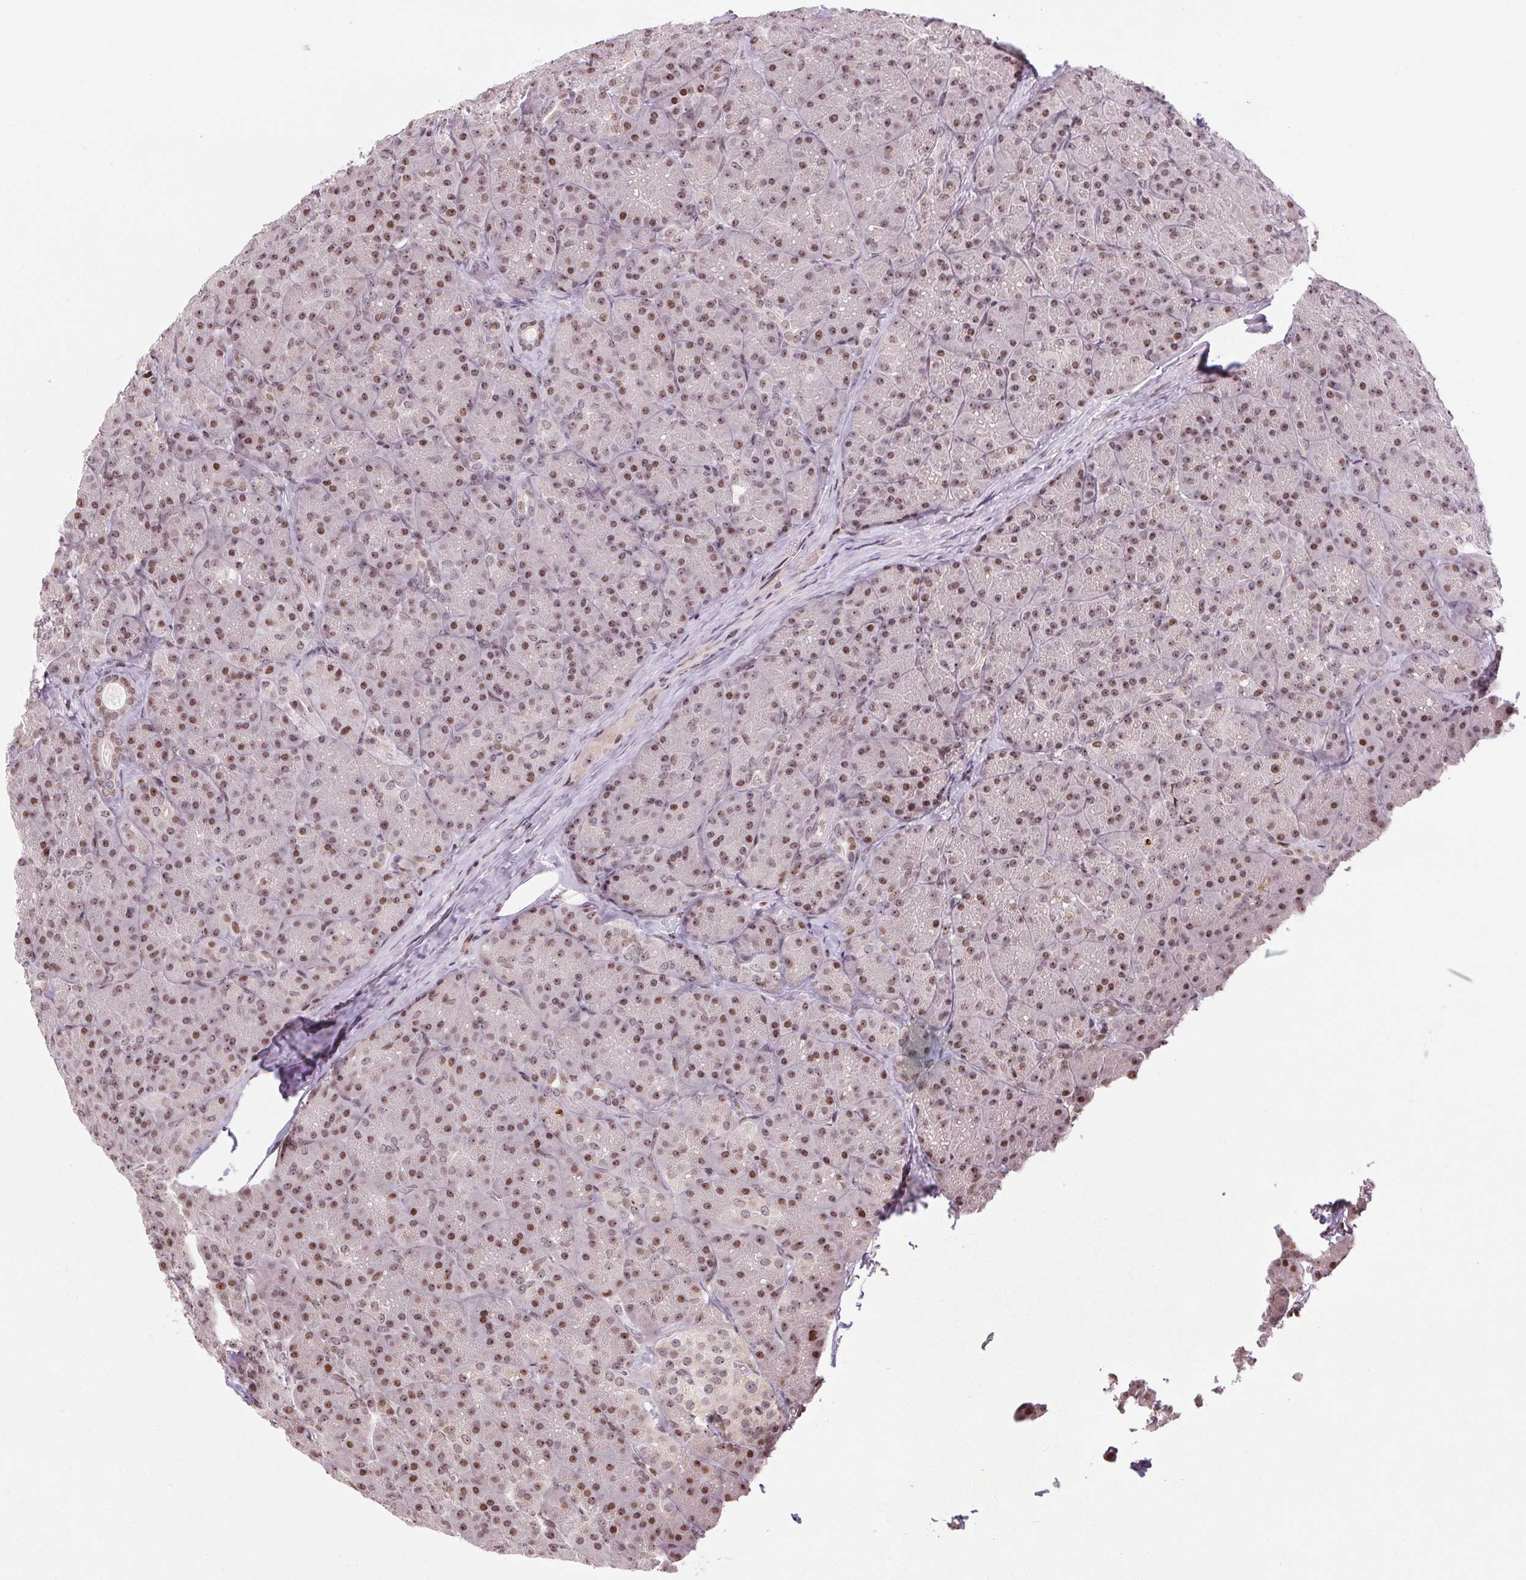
{"staining": {"intensity": "moderate", "quantity": ">75%", "location": "nuclear"}, "tissue": "pancreas", "cell_type": "Exocrine glandular cells", "image_type": "normal", "snomed": [{"axis": "morphology", "description": "Normal tissue, NOS"}, {"axis": "topography", "description": "Pancreas"}], "caption": "The immunohistochemical stain shows moderate nuclear expression in exocrine glandular cells of unremarkable pancreas.", "gene": "RNF181", "patient": {"sex": "male", "age": 57}}